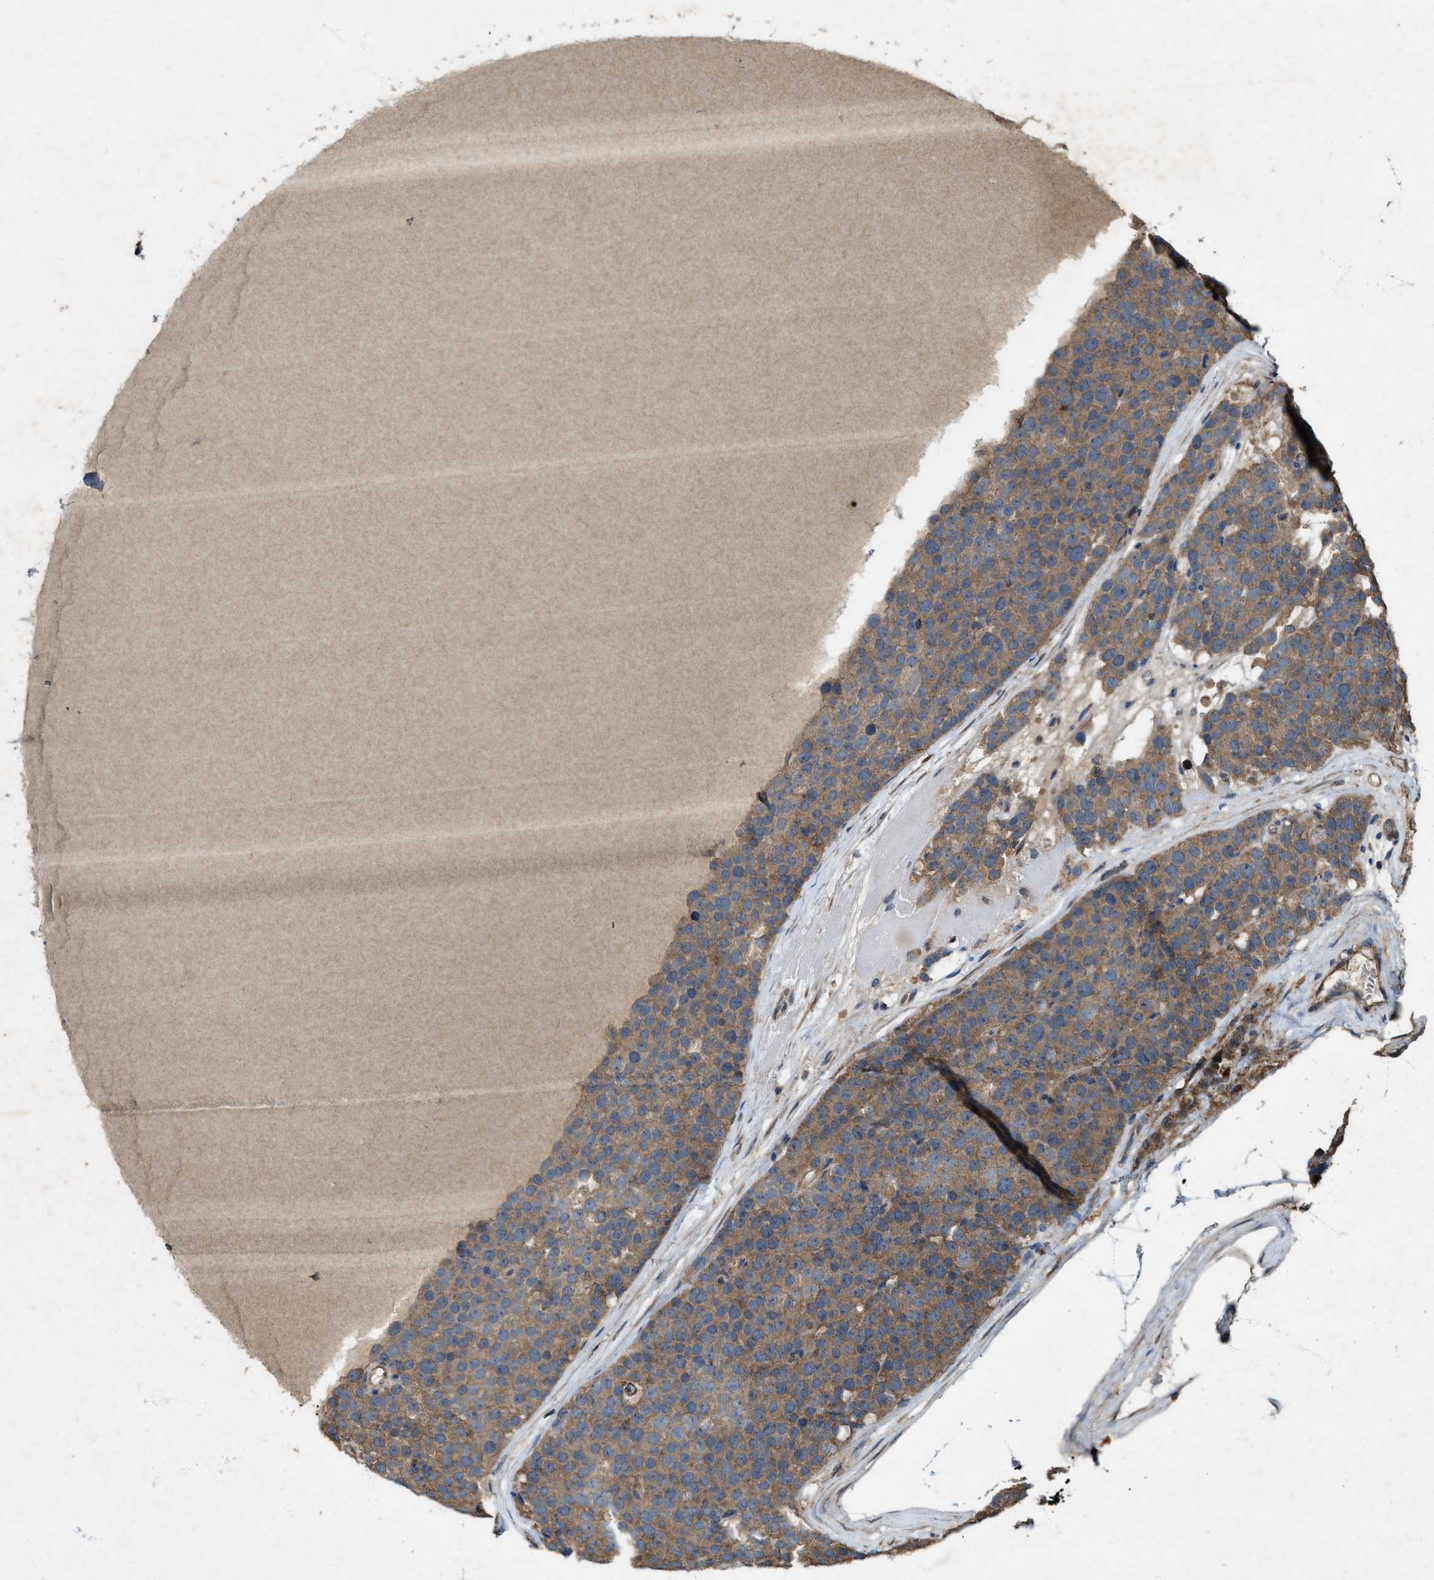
{"staining": {"intensity": "moderate", "quantity": ">75%", "location": "cytoplasmic/membranous"}, "tissue": "testis cancer", "cell_type": "Tumor cells", "image_type": "cancer", "snomed": [{"axis": "morphology", "description": "Seminoma, NOS"}, {"axis": "topography", "description": "Testis"}], "caption": "Protein staining of testis cancer tissue exhibits moderate cytoplasmic/membranous positivity in approximately >75% of tumor cells.", "gene": "PDP2", "patient": {"sex": "male", "age": 71}}